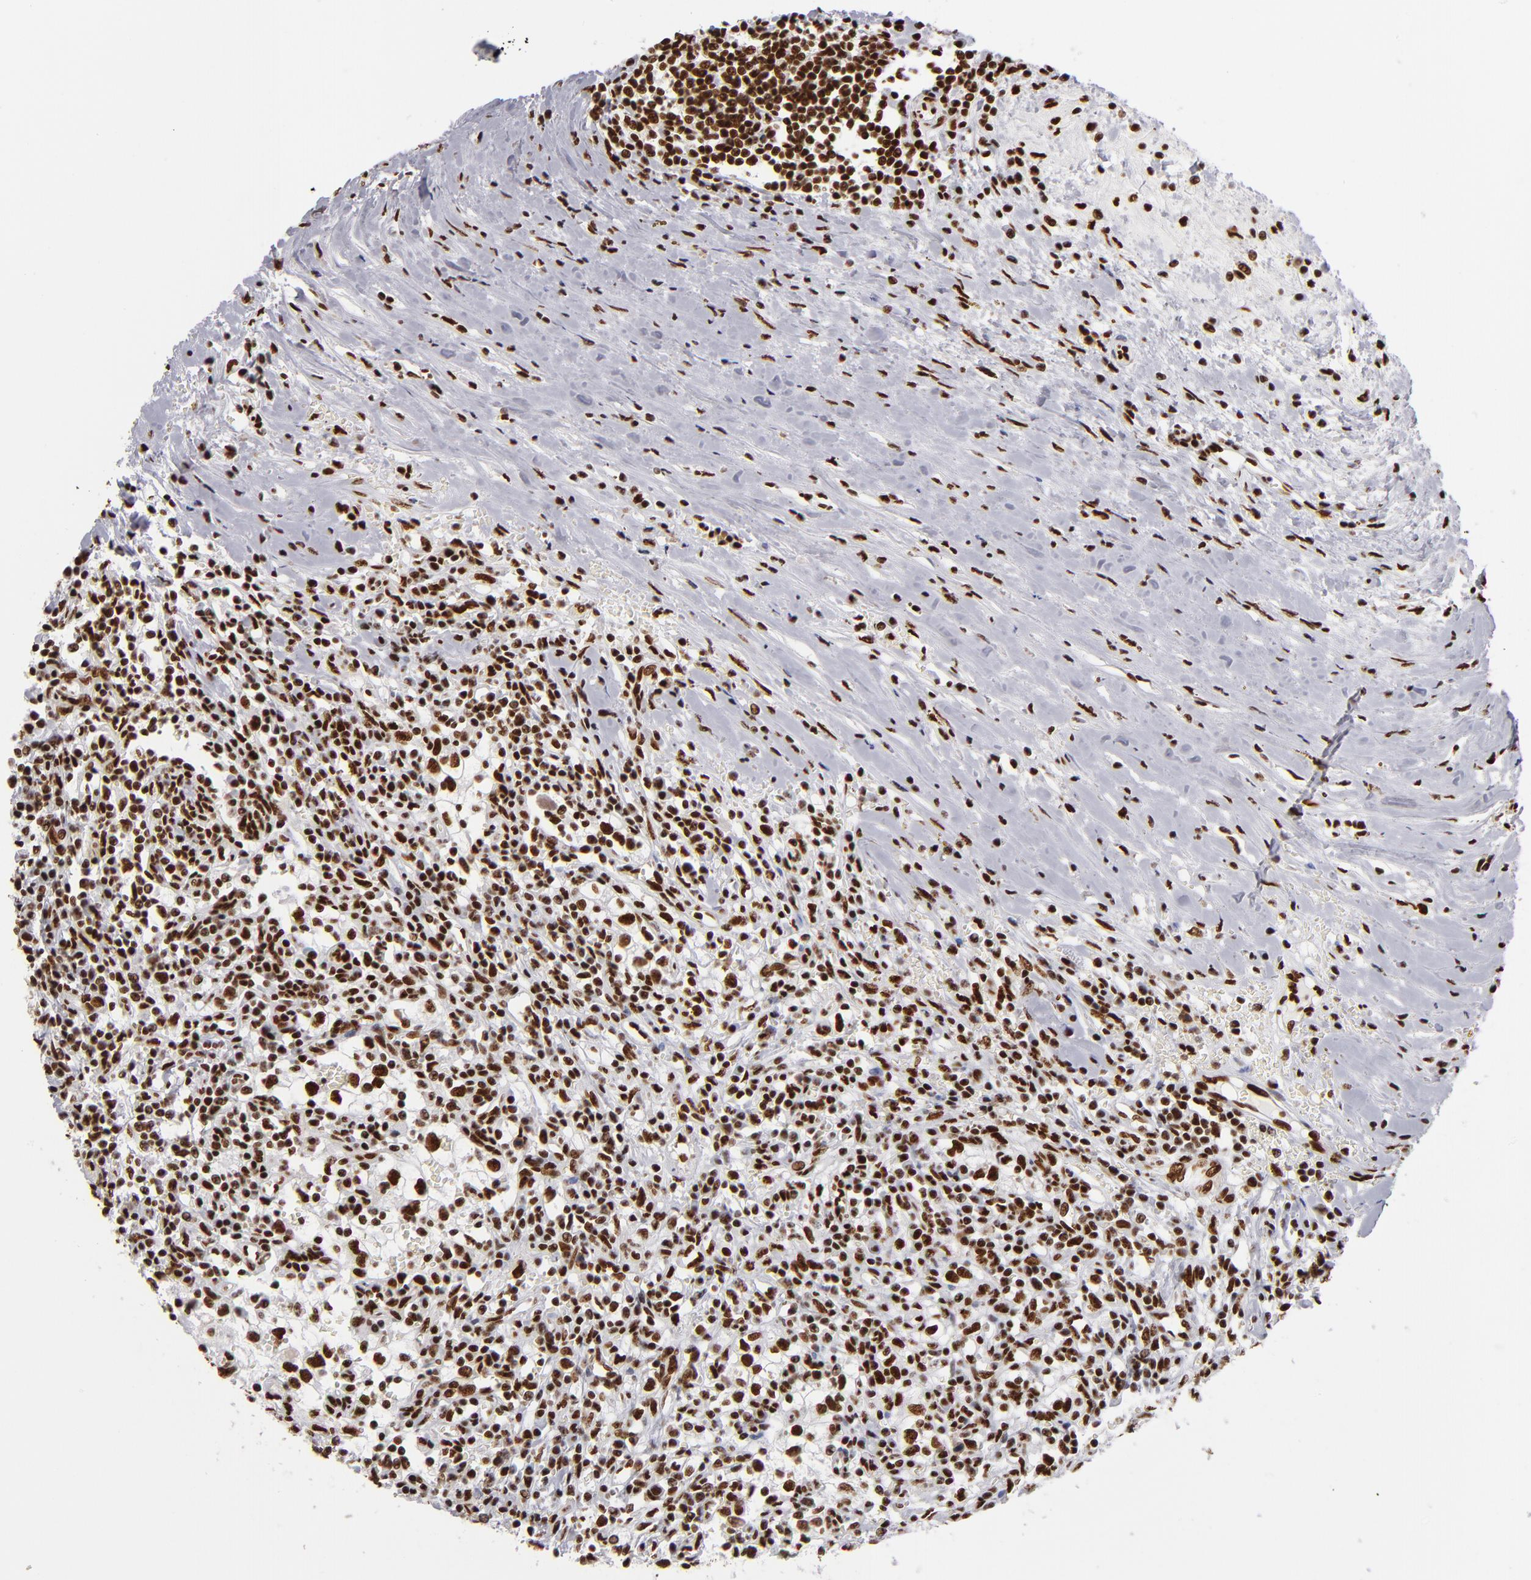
{"staining": {"intensity": "strong", "quantity": ">75%", "location": "nuclear"}, "tissue": "renal cancer", "cell_type": "Tumor cells", "image_type": "cancer", "snomed": [{"axis": "morphology", "description": "Adenocarcinoma, NOS"}, {"axis": "topography", "description": "Kidney"}], "caption": "Immunohistochemical staining of human renal adenocarcinoma demonstrates high levels of strong nuclear protein staining in about >75% of tumor cells.", "gene": "MRE11", "patient": {"sex": "male", "age": 82}}